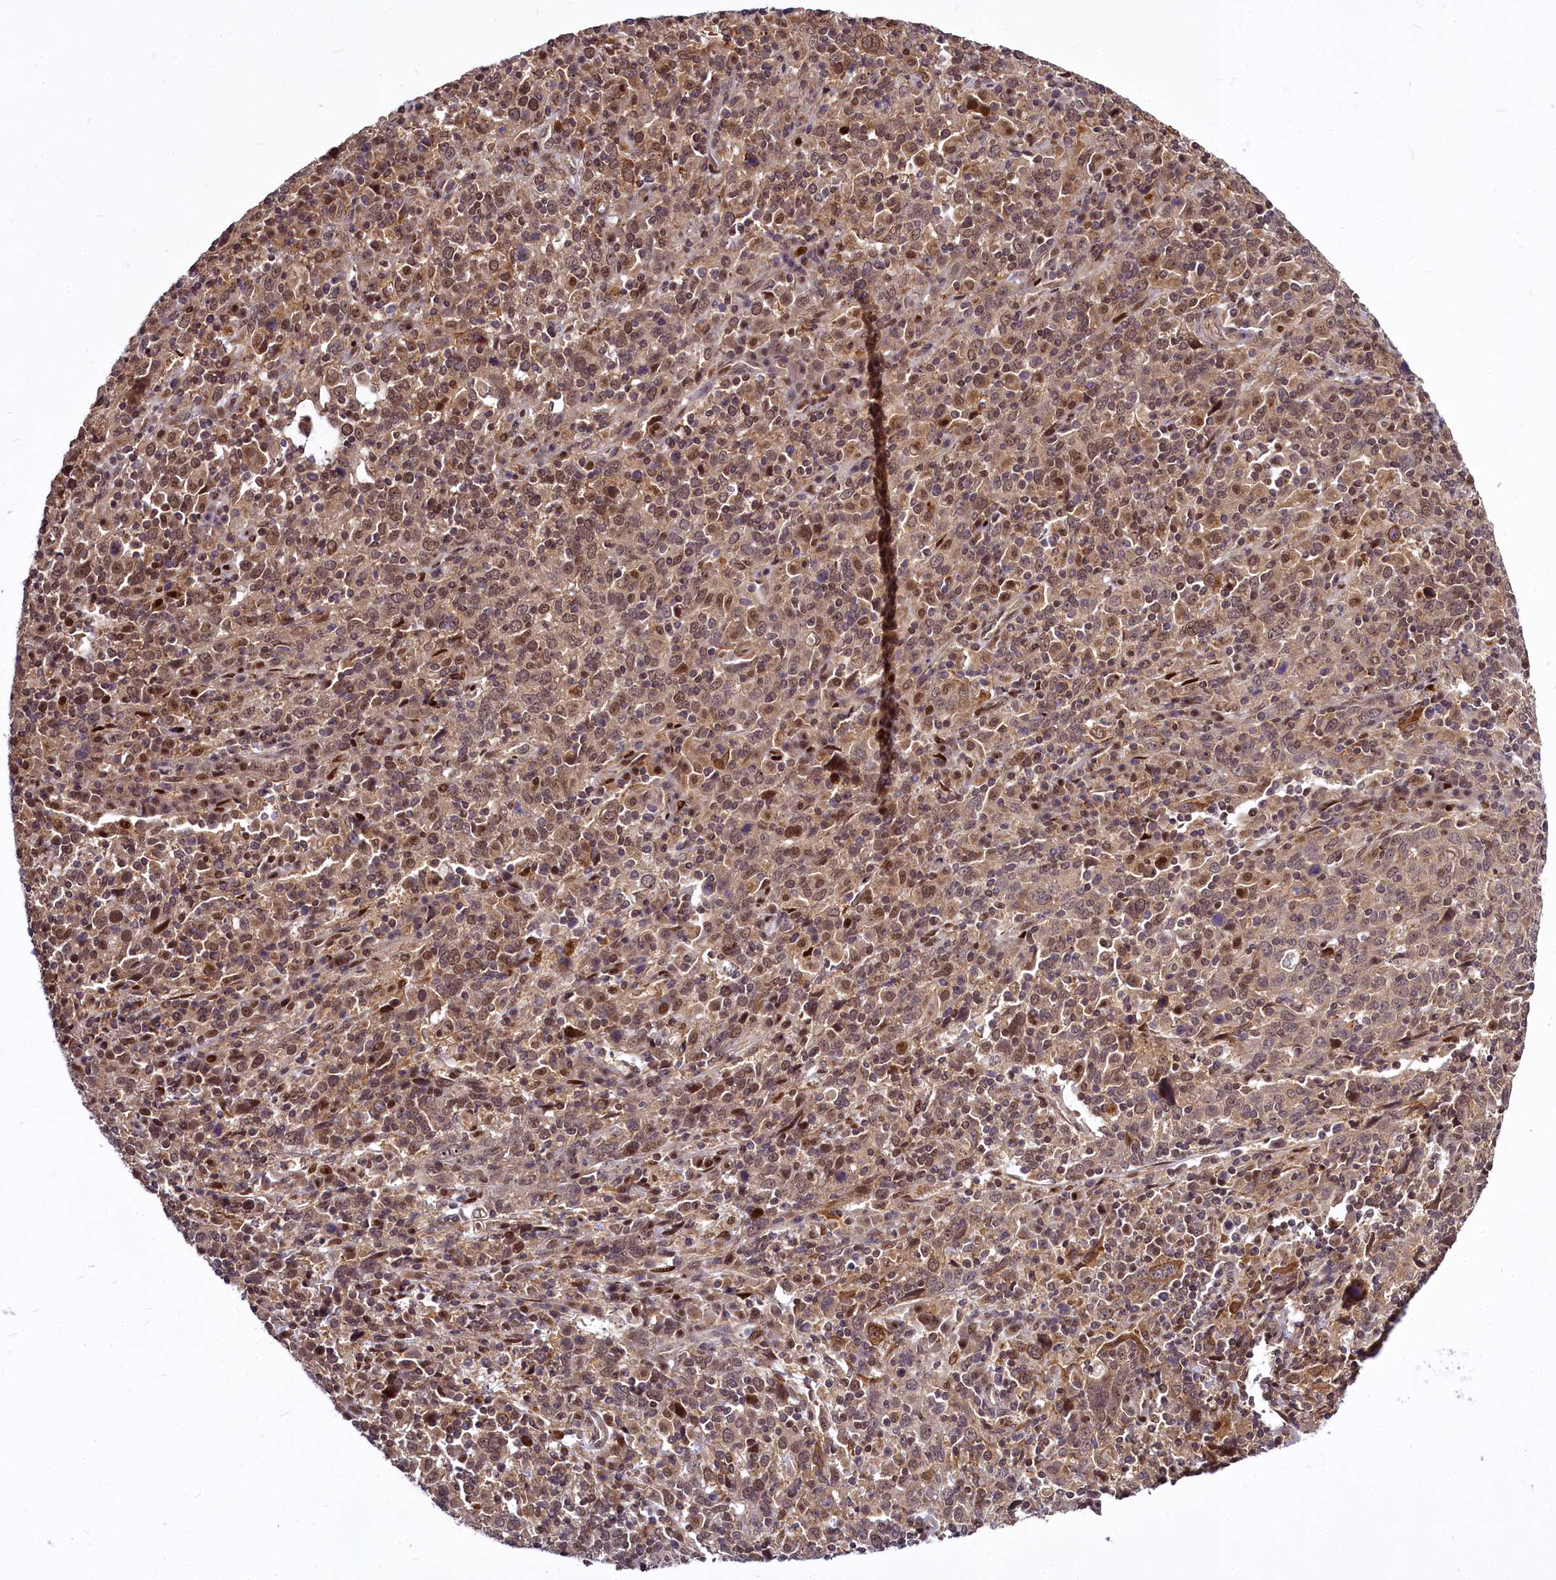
{"staining": {"intensity": "moderate", "quantity": ">75%", "location": "nuclear"}, "tissue": "cervical cancer", "cell_type": "Tumor cells", "image_type": "cancer", "snomed": [{"axis": "morphology", "description": "Squamous cell carcinoma, NOS"}, {"axis": "topography", "description": "Cervix"}], "caption": "This is an image of IHC staining of cervical cancer (squamous cell carcinoma), which shows moderate expression in the nuclear of tumor cells.", "gene": "MAML2", "patient": {"sex": "female", "age": 46}}